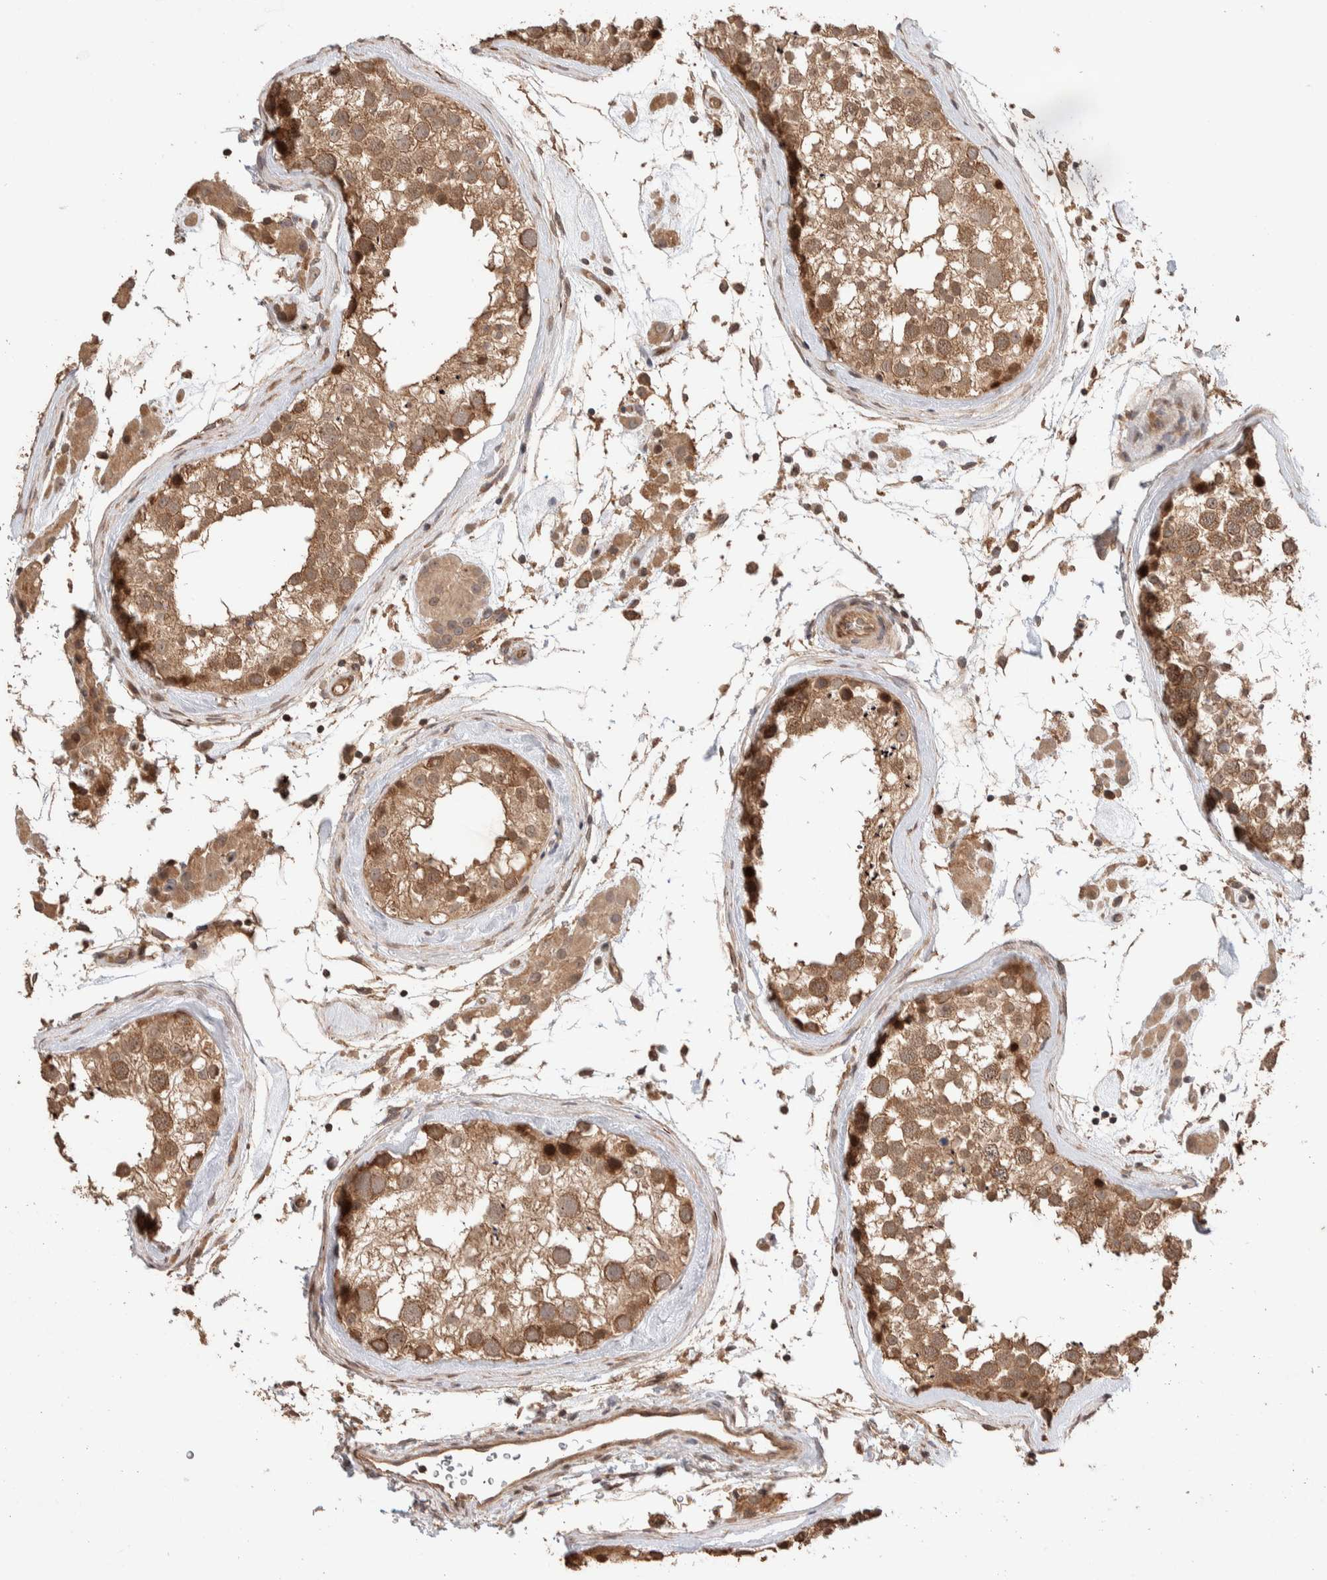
{"staining": {"intensity": "moderate", "quantity": ">75%", "location": "cytoplasmic/membranous,nuclear"}, "tissue": "testis", "cell_type": "Cells in seminiferous ducts", "image_type": "normal", "snomed": [{"axis": "morphology", "description": "Normal tissue, NOS"}, {"axis": "topography", "description": "Testis"}], "caption": "Immunohistochemistry histopathology image of normal testis: testis stained using immunohistochemistry reveals medium levels of moderate protein expression localized specifically in the cytoplasmic/membranous,nuclear of cells in seminiferous ducts, appearing as a cytoplasmic/membranous,nuclear brown color.", "gene": "PRDM15", "patient": {"sex": "male", "age": 46}}